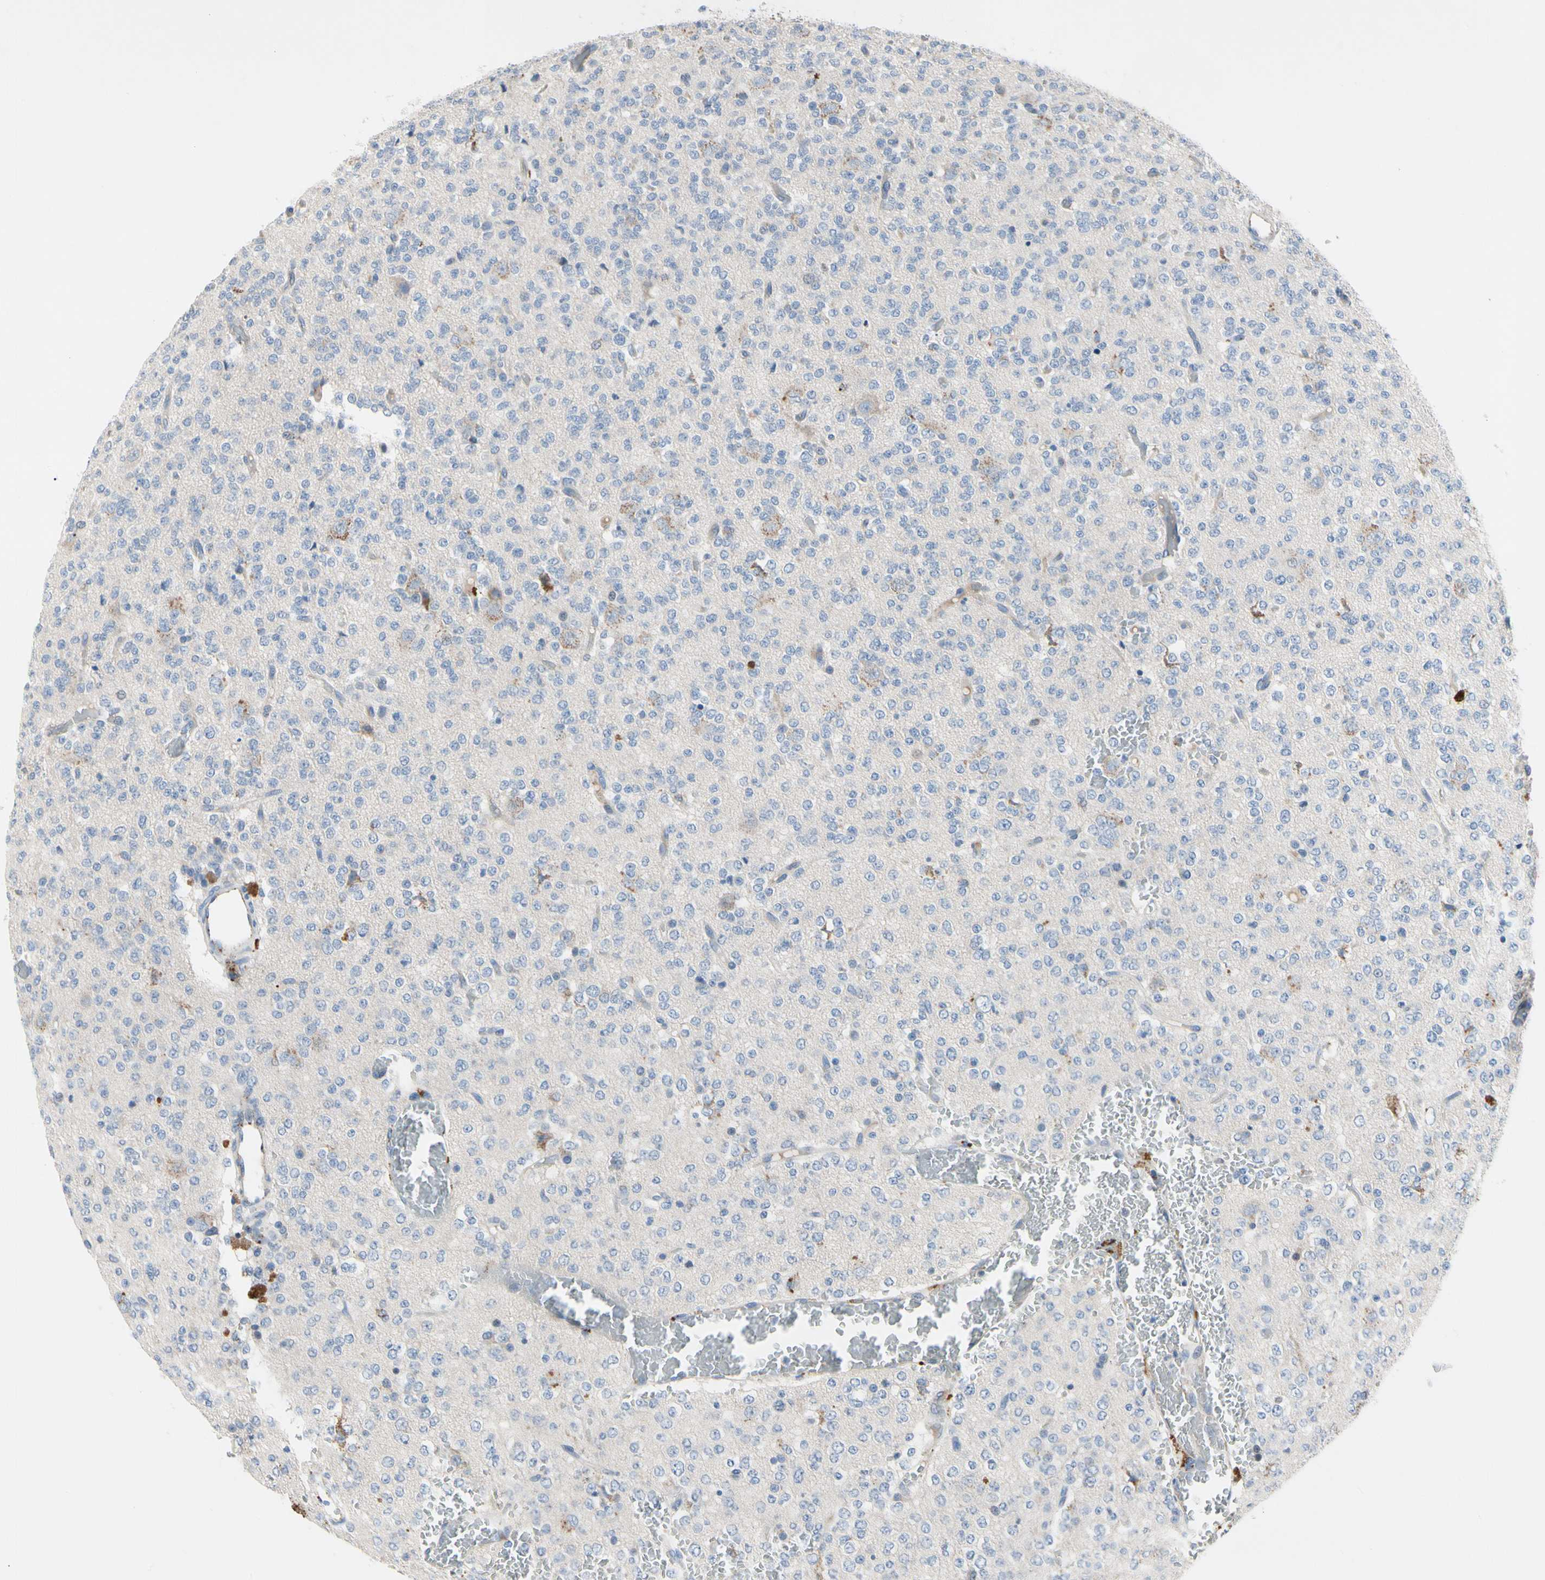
{"staining": {"intensity": "moderate", "quantity": "<25%", "location": "cytoplasmic/membranous"}, "tissue": "glioma", "cell_type": "Tumor cells", "image_type": "cancer", "snomed": [{"axis": "morphology", "description": "Glioma, malignant, Low grade"}, {"axis": "topography", "description": "Brain"}], "caption": "Tumor cells display moderate cytoplasmic/membranous expression in about <25% of cells in glioma. (IHC, brightfield microscopy, high magnification).", "gene": "RETSAT", "patient": {"sex": "male", "age": 38}}